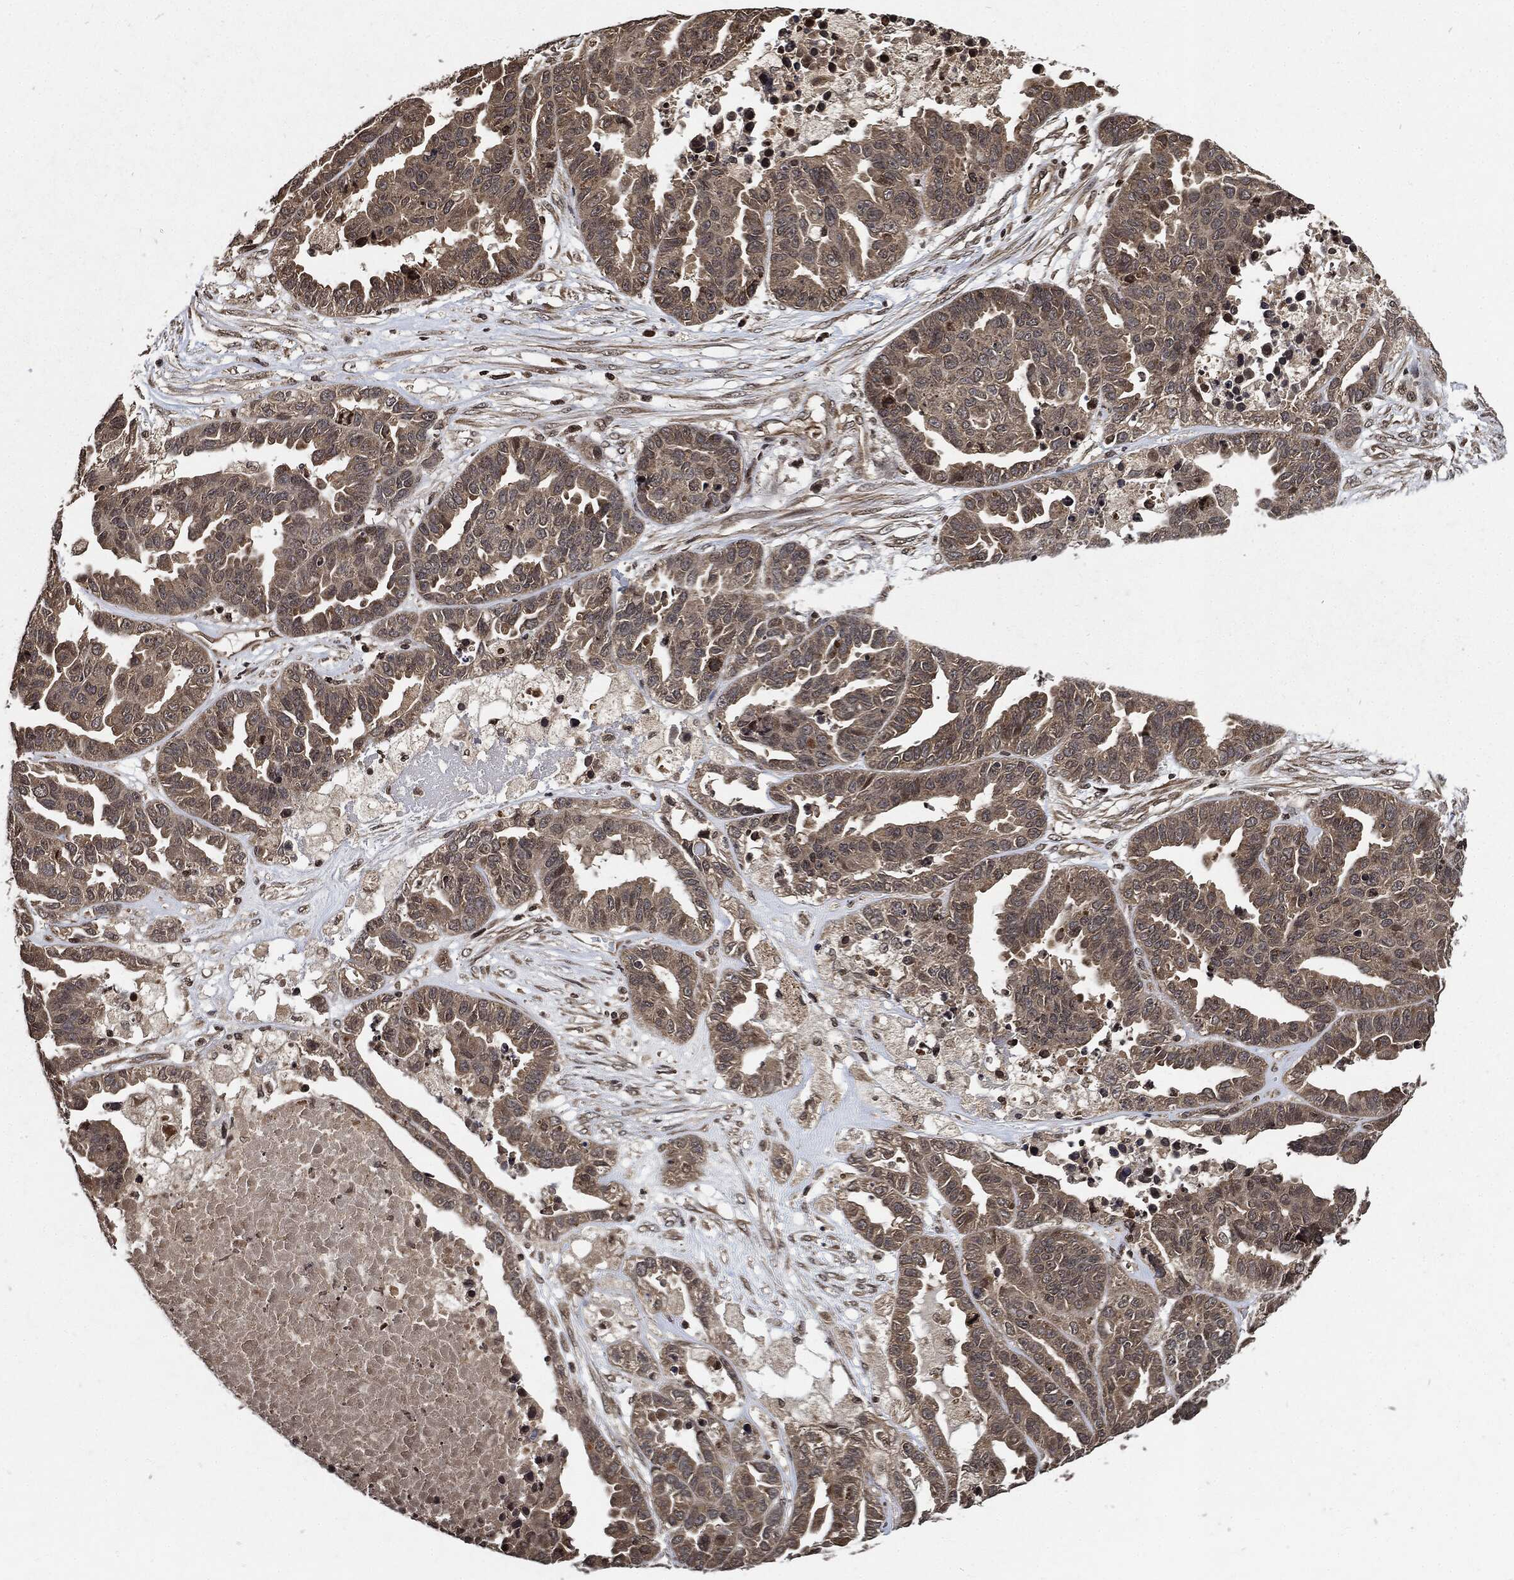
{"staining": {"intensity": "negative", "quantity": "none", "location": "none"}, "tissue": "ovarian cancer", "cell_type": "Tumor cells", "image_type": "cancer", "snomed": [{"axis": "morphology", "description": "Cystadenocarcinoma, serous, NOS"}, {"axis": "topography", "description": "Ovary"}], "caption": "Image shows no protein positivity in tumor cells of ovarian serous cystadenocarcinoma tissue.", "gene": "PDK1", "patient": {"sex": "female", "age": 87}}